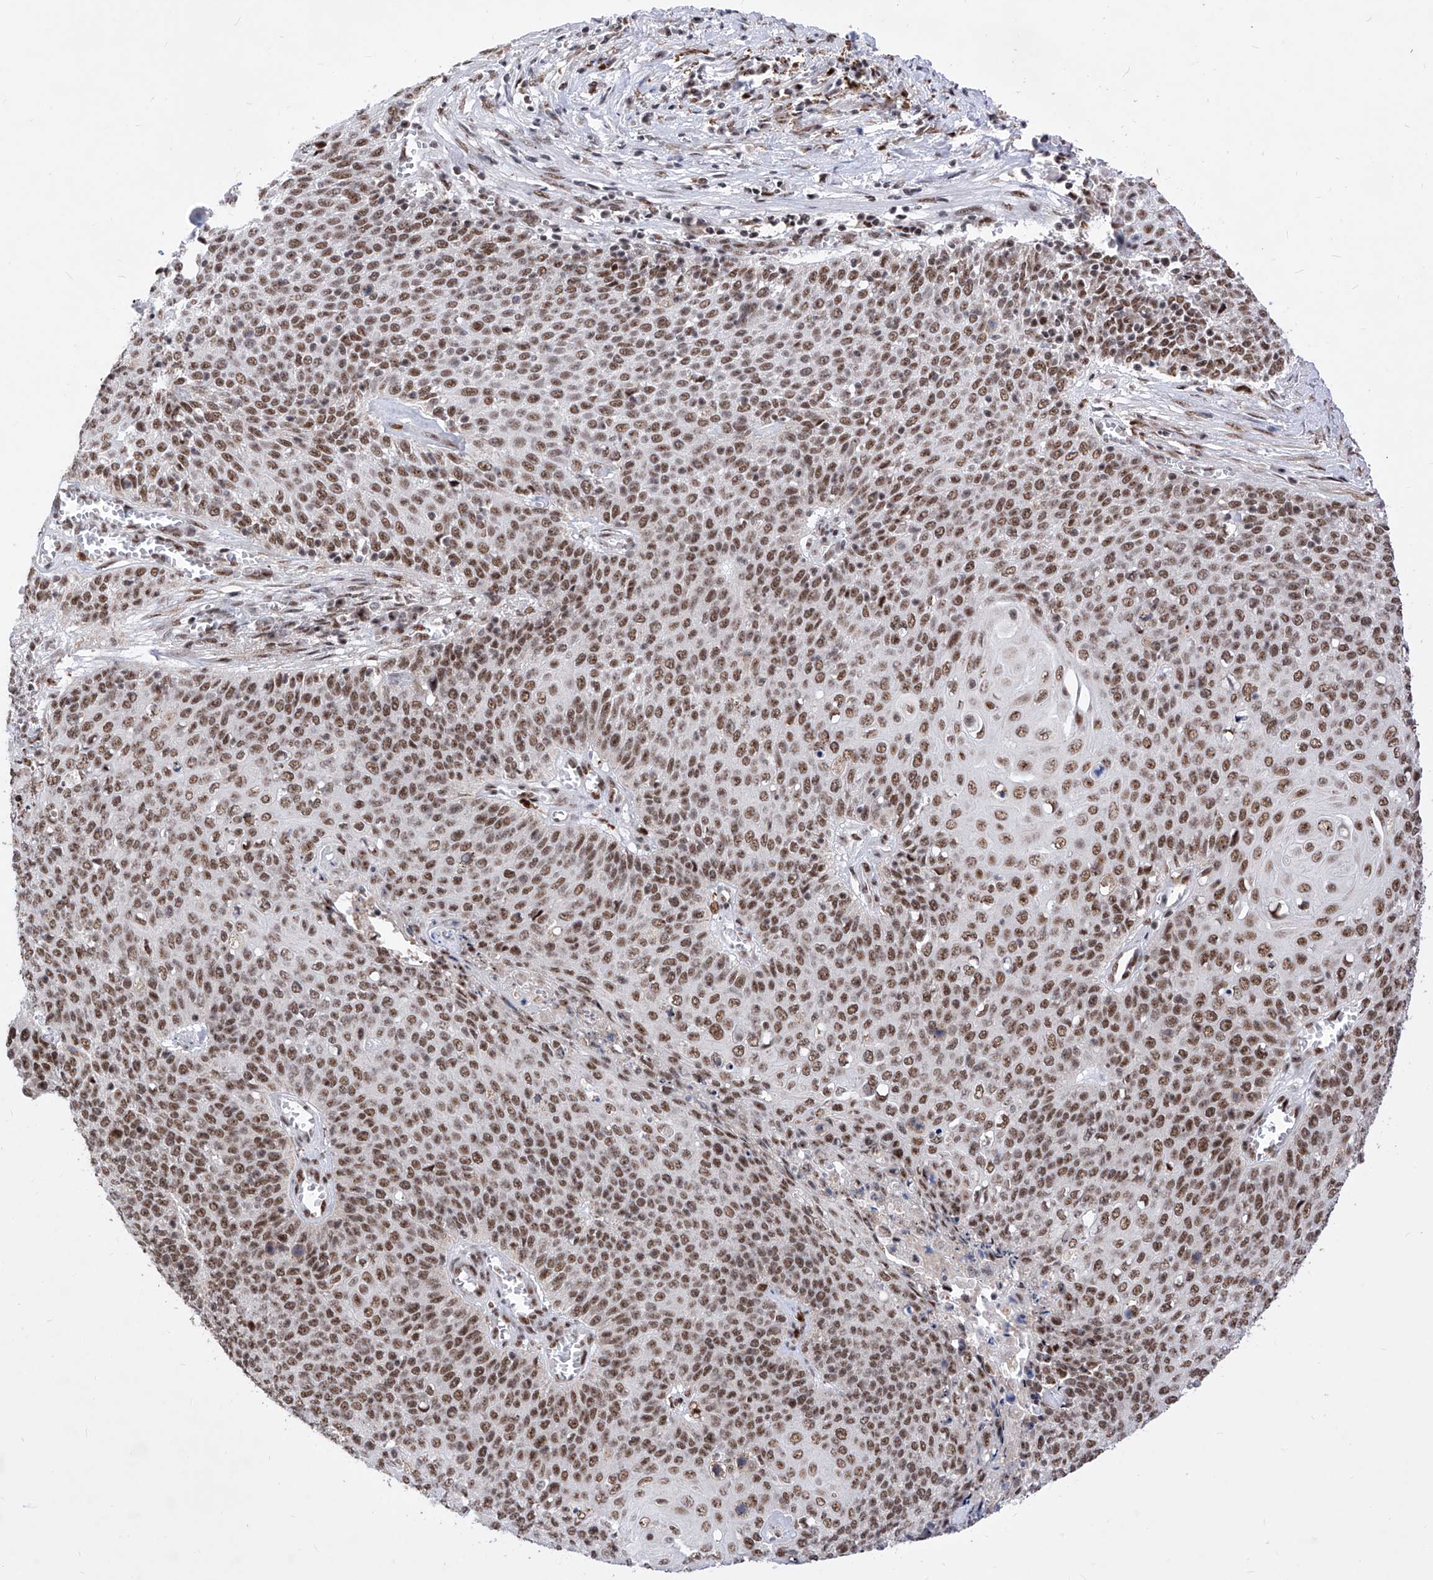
{"staining": {"intensity": "moderate", "quantity": ">75%", "location": "nuclear"}, "tissue": "cervical cancer", "cell_type": "Tumor cells", "image_type": "cancer", "snomed": [{"axis": "morphology", "description": "Squamous cell carcinoma, NOS"}, {"axis": "topography", "description": "Cervix"}], "caption": "Human cervical cancer (squamous cell carcinoma) stained for a protein (brown) displays moderate nuclear positive expression in about >75% of tumor cells.", "gene": "PHF5A", "patient": {"sex": "female", "age": 39}}